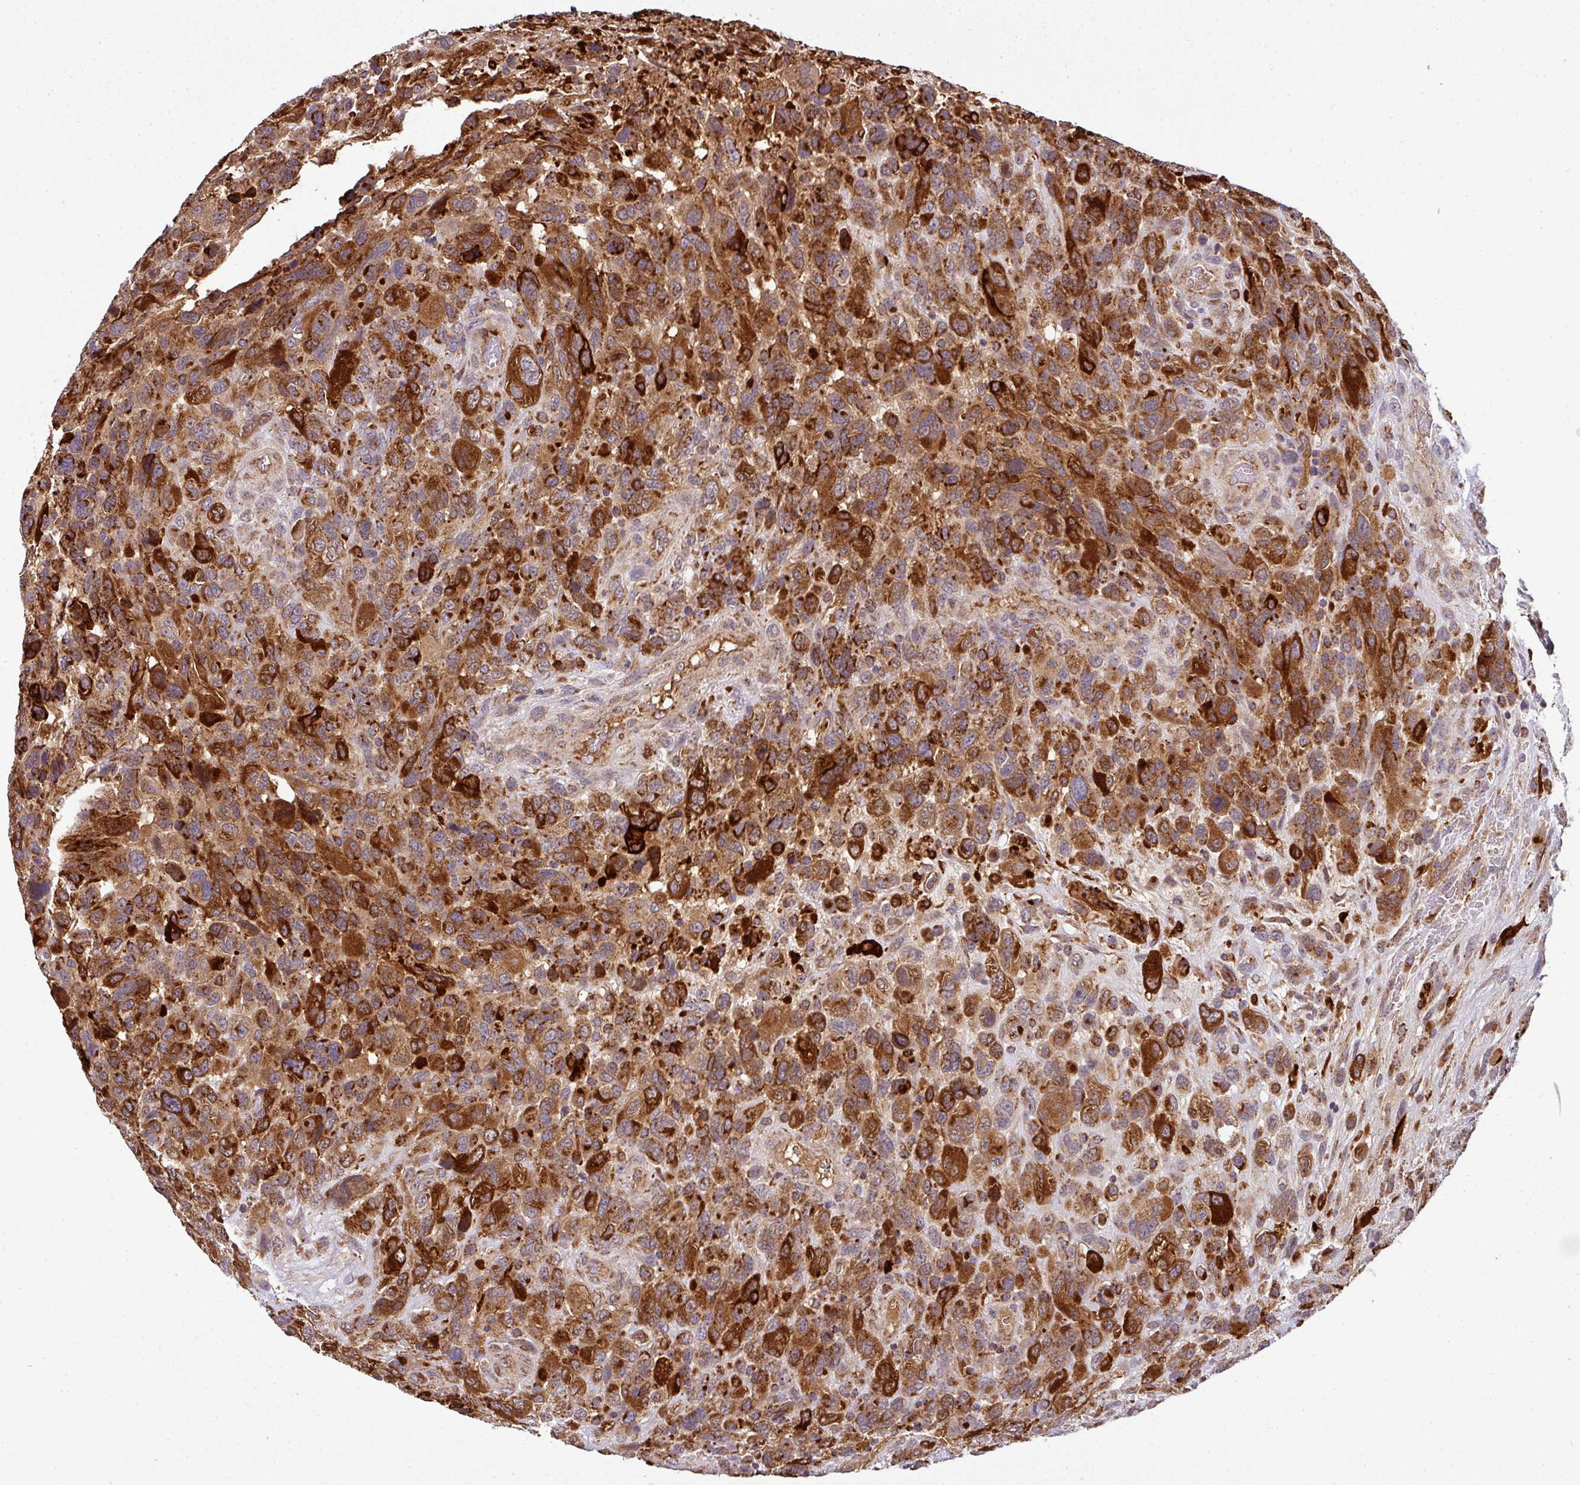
{"staining": {"intensity": "strong", "quantity": ">75%", "location": "cytoplasmic/membranous"}, "tissue": "glioma", "cell_type": "Tumor cells", "image_type": "cancer", "snomed": [{"axis": "morphology", "description": "Glioma, malignant, High grade"}, {"axis": "topography", "description": "Brain"}], "caption": "This histopathology image shows immunohistochemistry staining of malignant glioma (high-grade), with high strong cytoplasmic/membranous staining in about >75% of tumor cells.", "gene": "PRELID3B", "patient": {"sex": "male", "age": 61}}